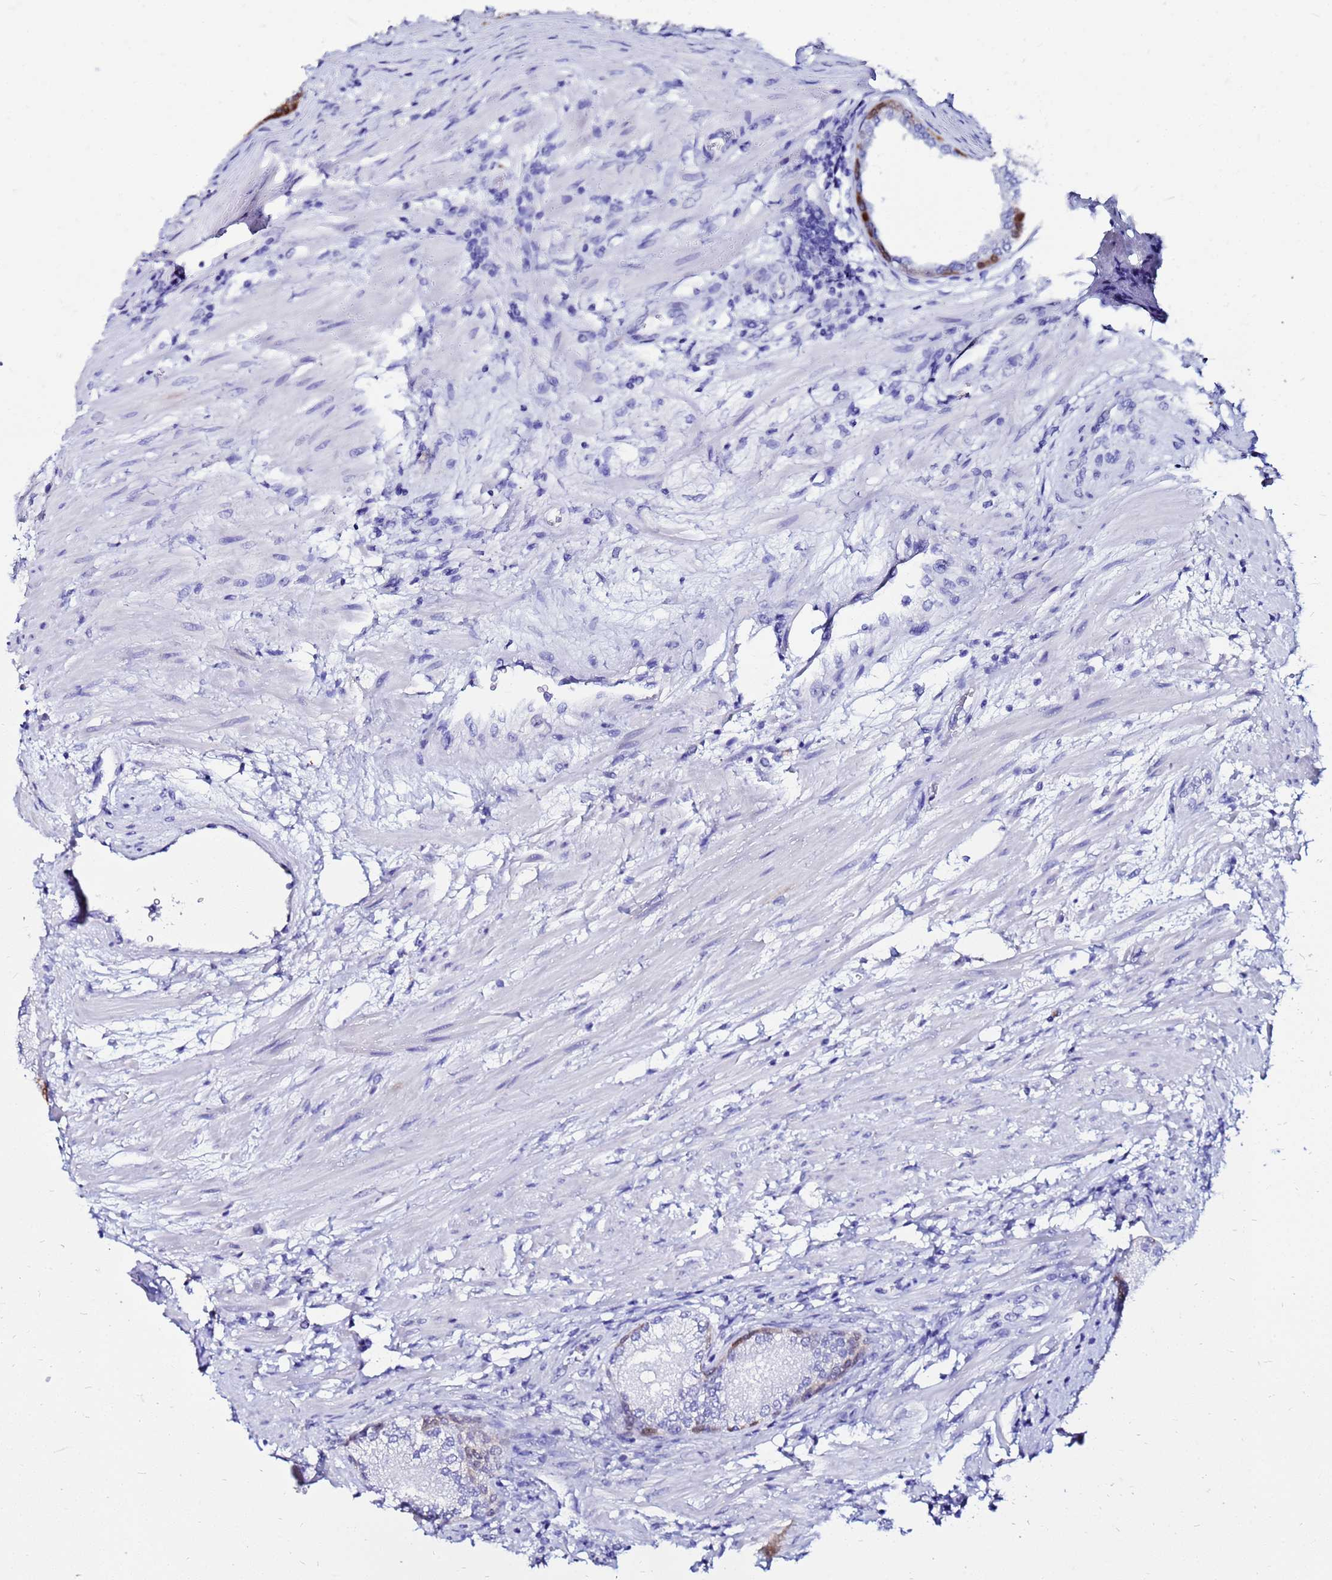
{"staining": {"intensity": "moderate", "quantity": "<25%", "location": "cytoplasmic/membranous"}, "tissue": "prostate", "cell_type": "Glandular cells", "image_type": "normal", "snomed": [{"axis": "morphology", "description": "Normal tissue, NOS"}, {"axis": "topography", "description": "Prostate"}], "caption": "Immunohistochemical staining of unremarkable prostate reveals moderate cytoplasmic/membranous protein expression in about <25% of glandular cells.", "gene": "PPP1R14C", "patient": {"sex": "male", "age": 76}}